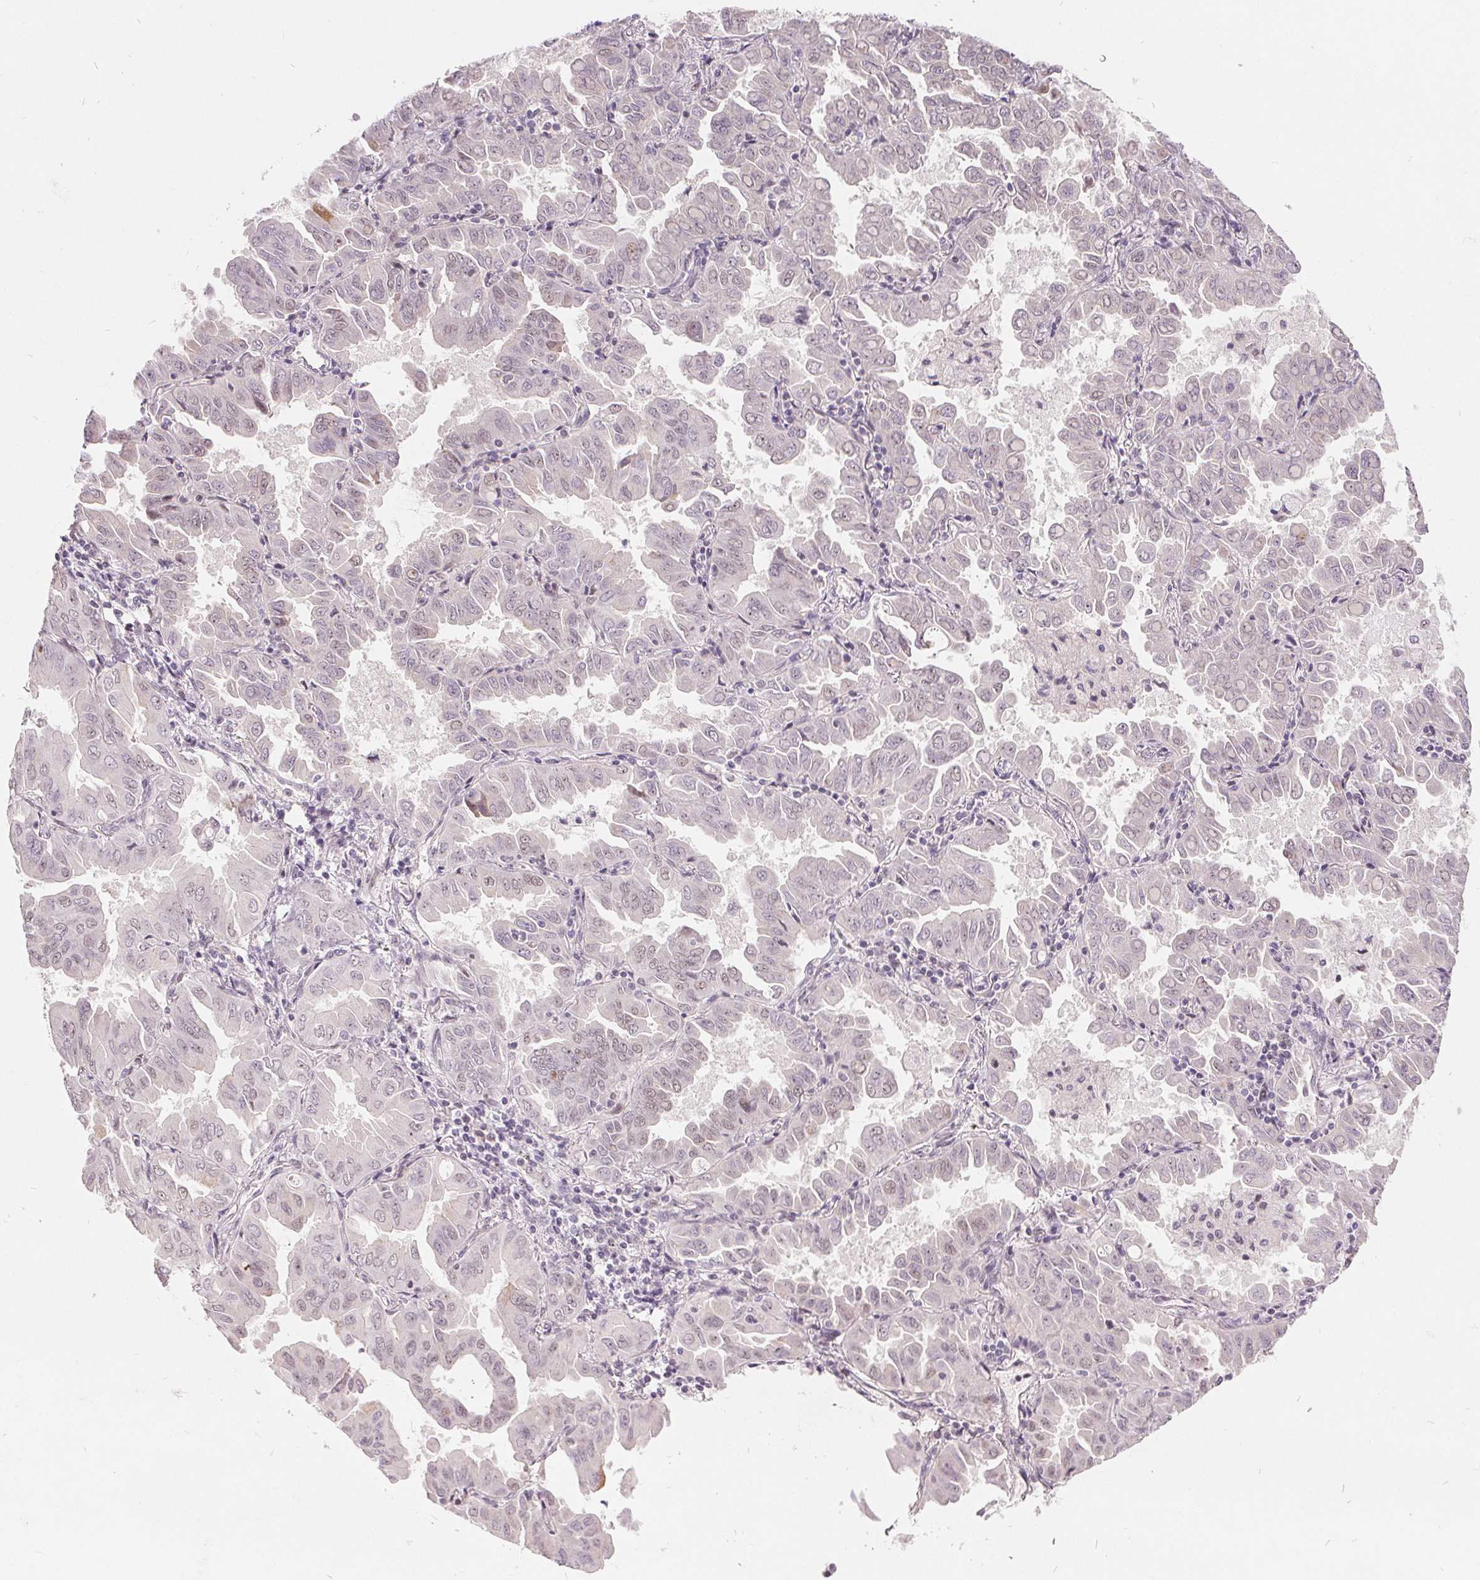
{"staining": {"intensity": "negative", "quantity": "none", "location": "none"}, "tissue": "lung cancer", "cell_type": "Tumor cells", "image_type": "cancer", "snomed": [{"axis": "morphology", "description": "Adenocarcinoma, NOS"}, {"axis": "topography", "description": "Lung"}], "caption": "Lung cancer stained for a protein using immunohistochemistry (IHC) shows no expression tumor cells.", "gene": "NRG2", "patient": {"sex": "male", "age": 64}}